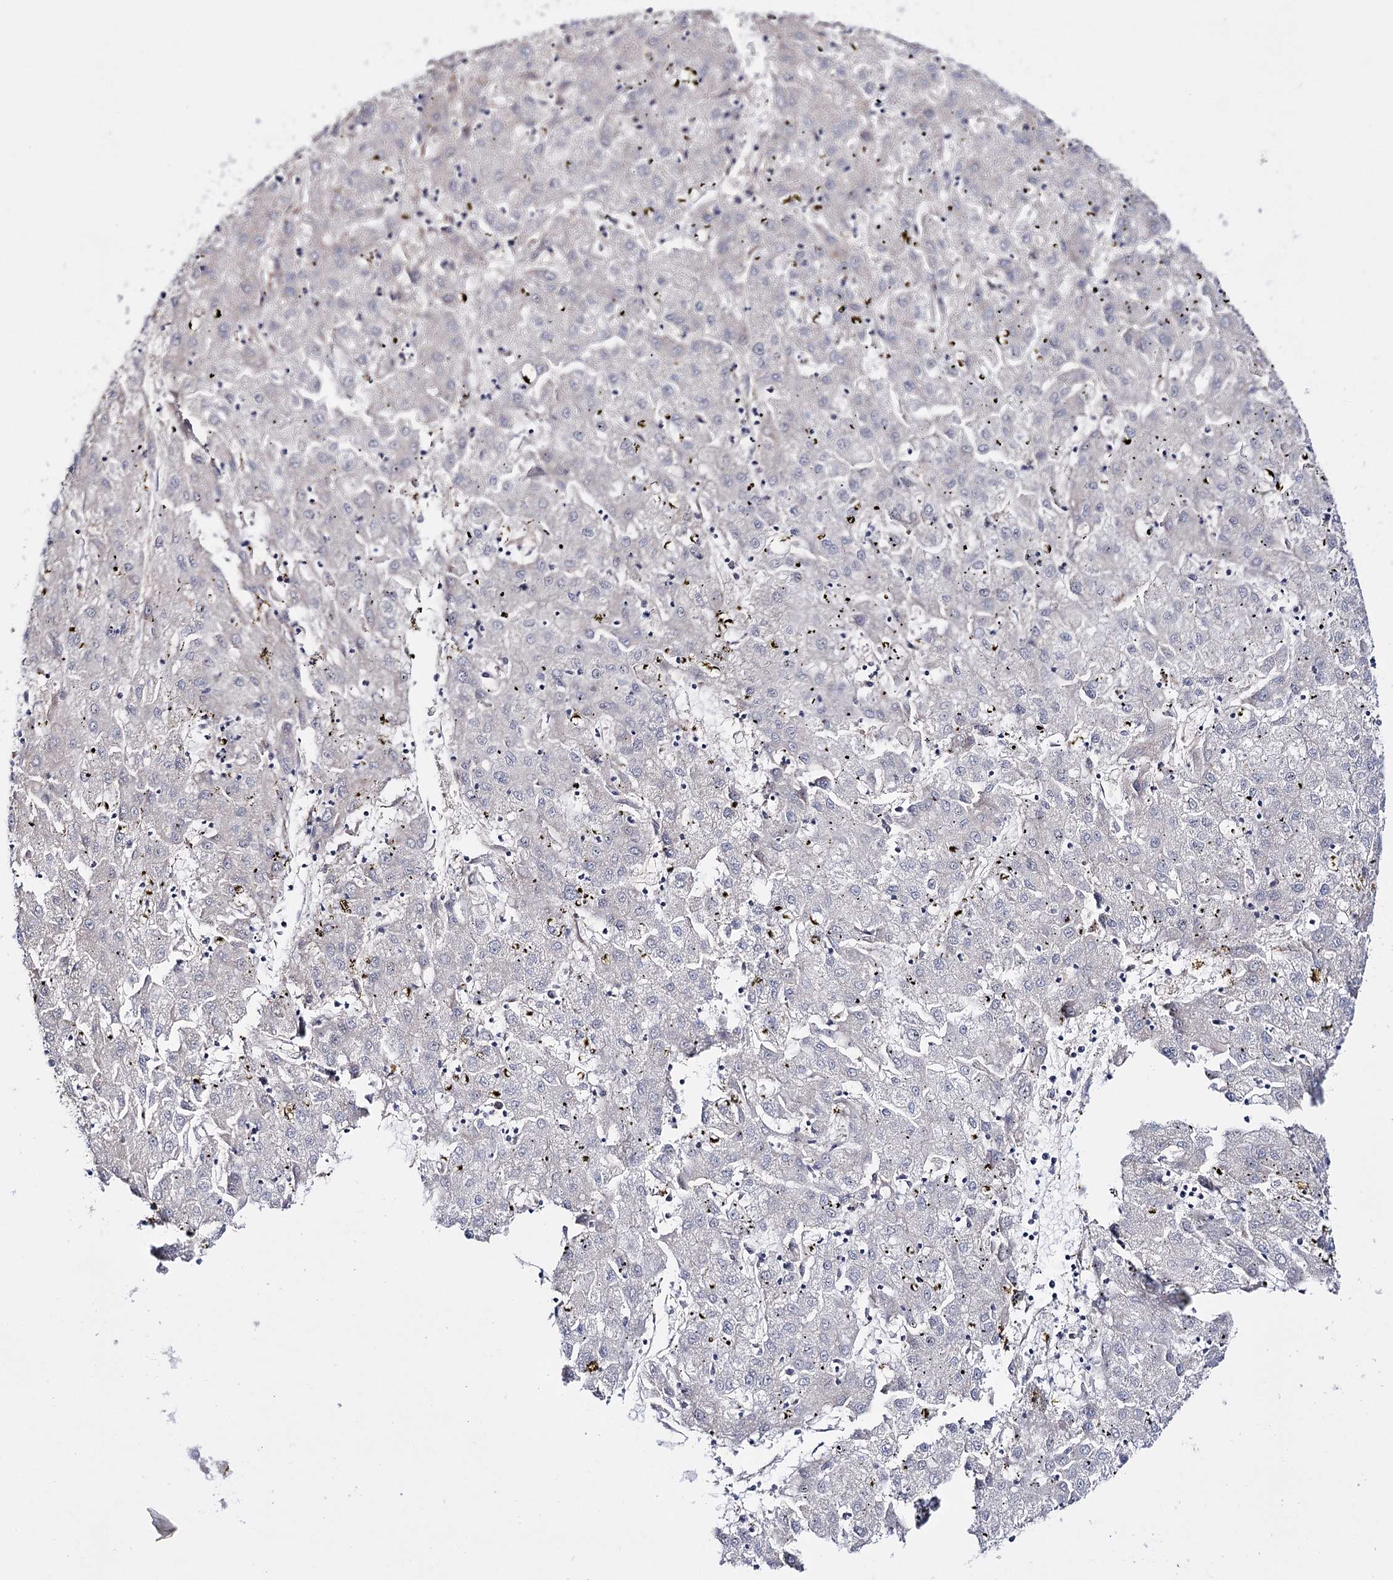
{"staining": {"intensity": "negative", "quantity": "none", "location": "none"}, "tissue": "liver cancer", "cell_type": "Tumor cells", "image_type": "cancer", "snomed": [{"axis": "morphology", "description": "Carcinoma, Hepatocellular, NOS"}, {"axis": "topography", "description": "Liver"}], "caption": "Immunohistochemical staining of human liver cancer (hepatocellular carcinoma) displays no significant expression in tumor cells. The staining was performed using DAB to visualize the protein expression in brown, while the nuclei were stained in blue with hematoxylin (Magnification: 20x).", "gene": "PTER", "patient": {"sex": "male", "age": 72}}